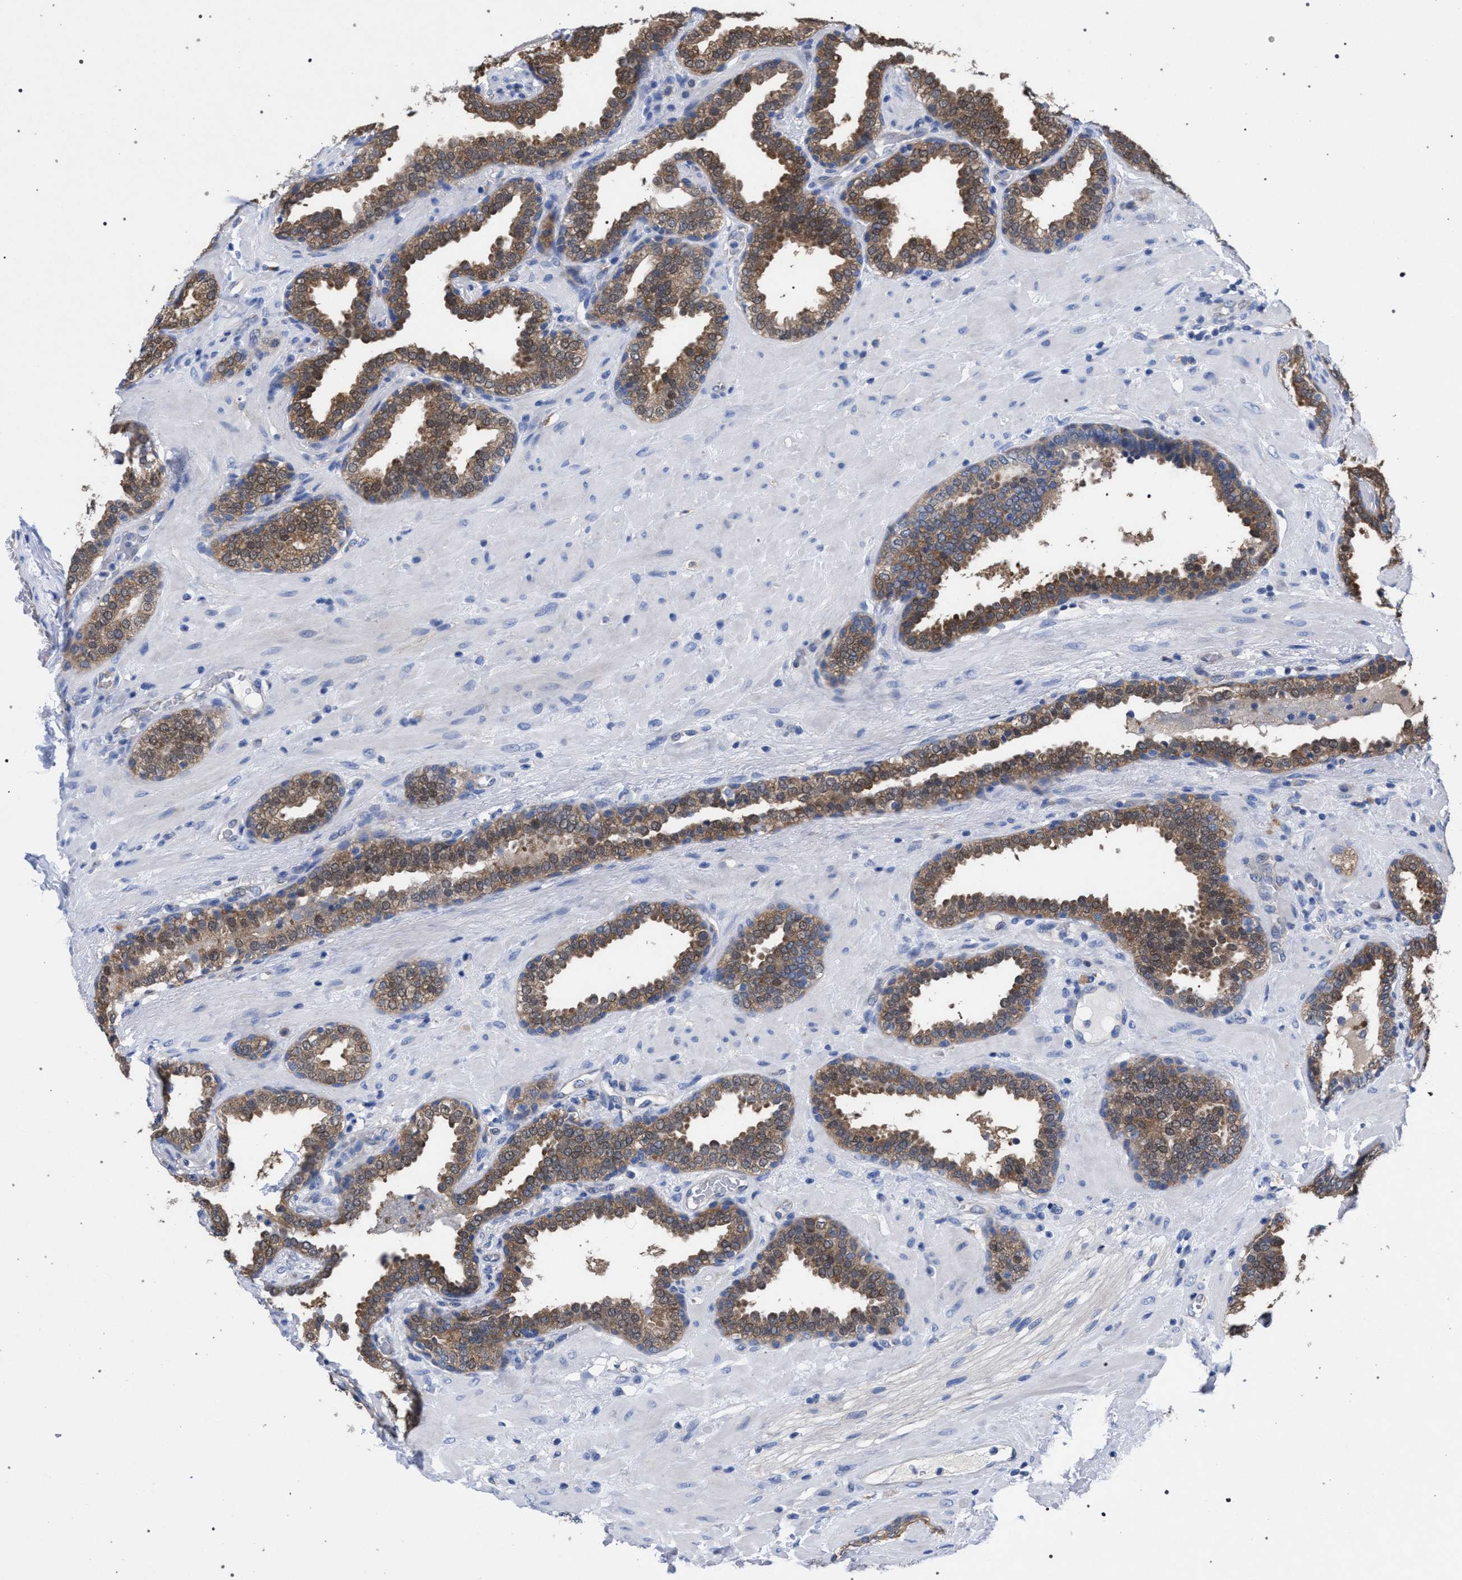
{"staining": {"intensity": "moderate", "quantity": ">75%", "location": "cytoplasmic/membranous"}, "tissue": "prostate", "cell_type": "Glandular cells", "image_type": "normal", "snomed": [{"axis": "morphology", "description": "Normal tissue, NOS"}, {"axis": "topography", "description": "Prostate"}], "caption": "A micrograph showing moderate cytoplasmic/membranous staining in about >75% of glandular cells in unremarkable prostate, as visualized by brown immunohistochemical staining.", "gene": "GMPR", "patient": {"sex": "male", "age": 51}}